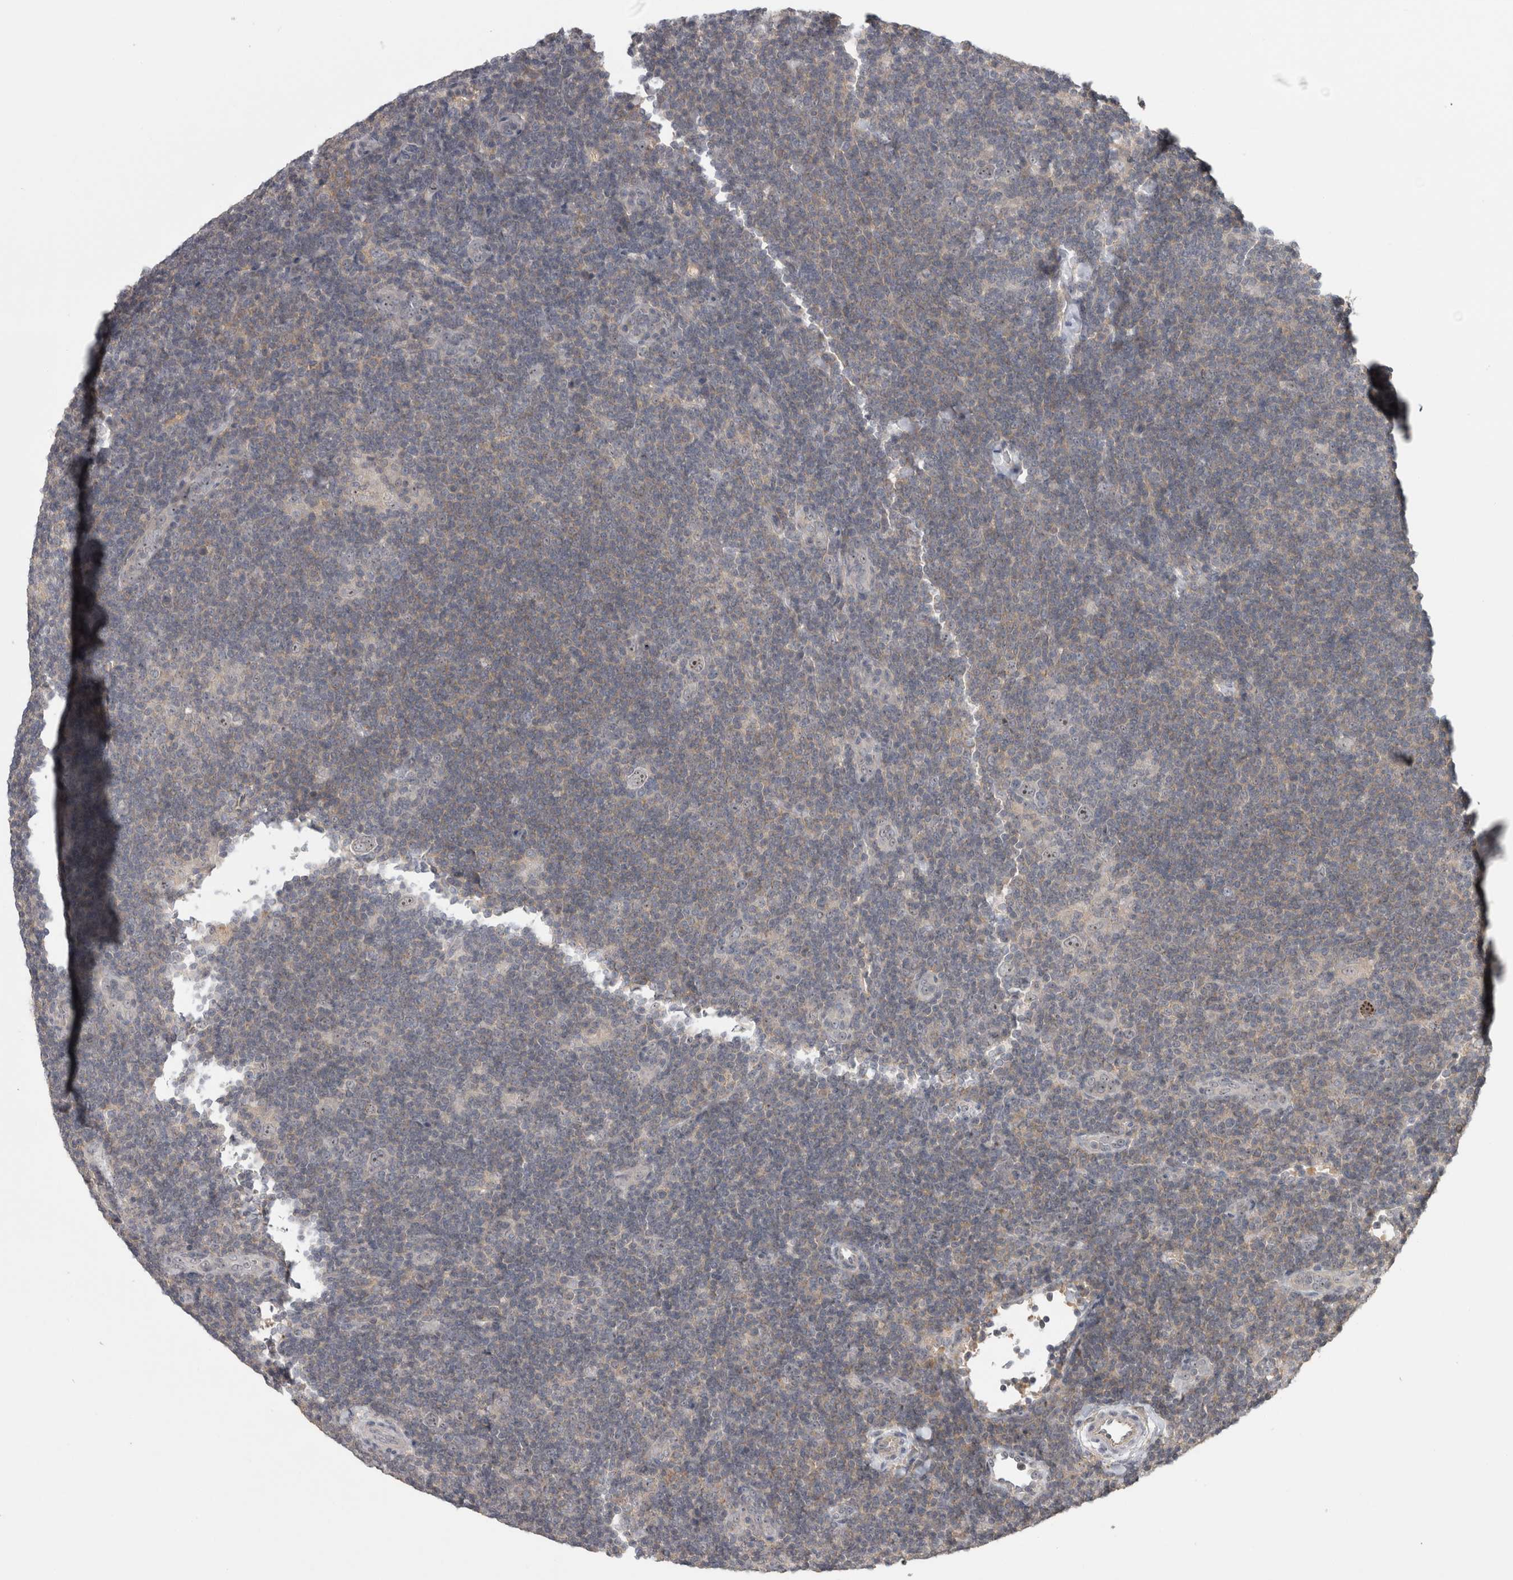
{"staining": {"intensity": "moderate", "quantity": "25%-75%", "location": "nuclear"}, "tissue": "lymphoma", "cell_type": "Tumor cells", "image_type": "cancer", "snomed": [{"axis": "morphology", "description": "Hodgkin's disease, NOS"}, {"axis": "topography", "description": "Lymph node"}], "caption": "A brown stain highlights moderate nuclear positivity of a protein in human lymphoma tumor cells. Ihc stains the protein of interest in brown and the nuclei are stained blue.", "gene": "RBM28", "patient": {"sex": "female", "age": 57}}